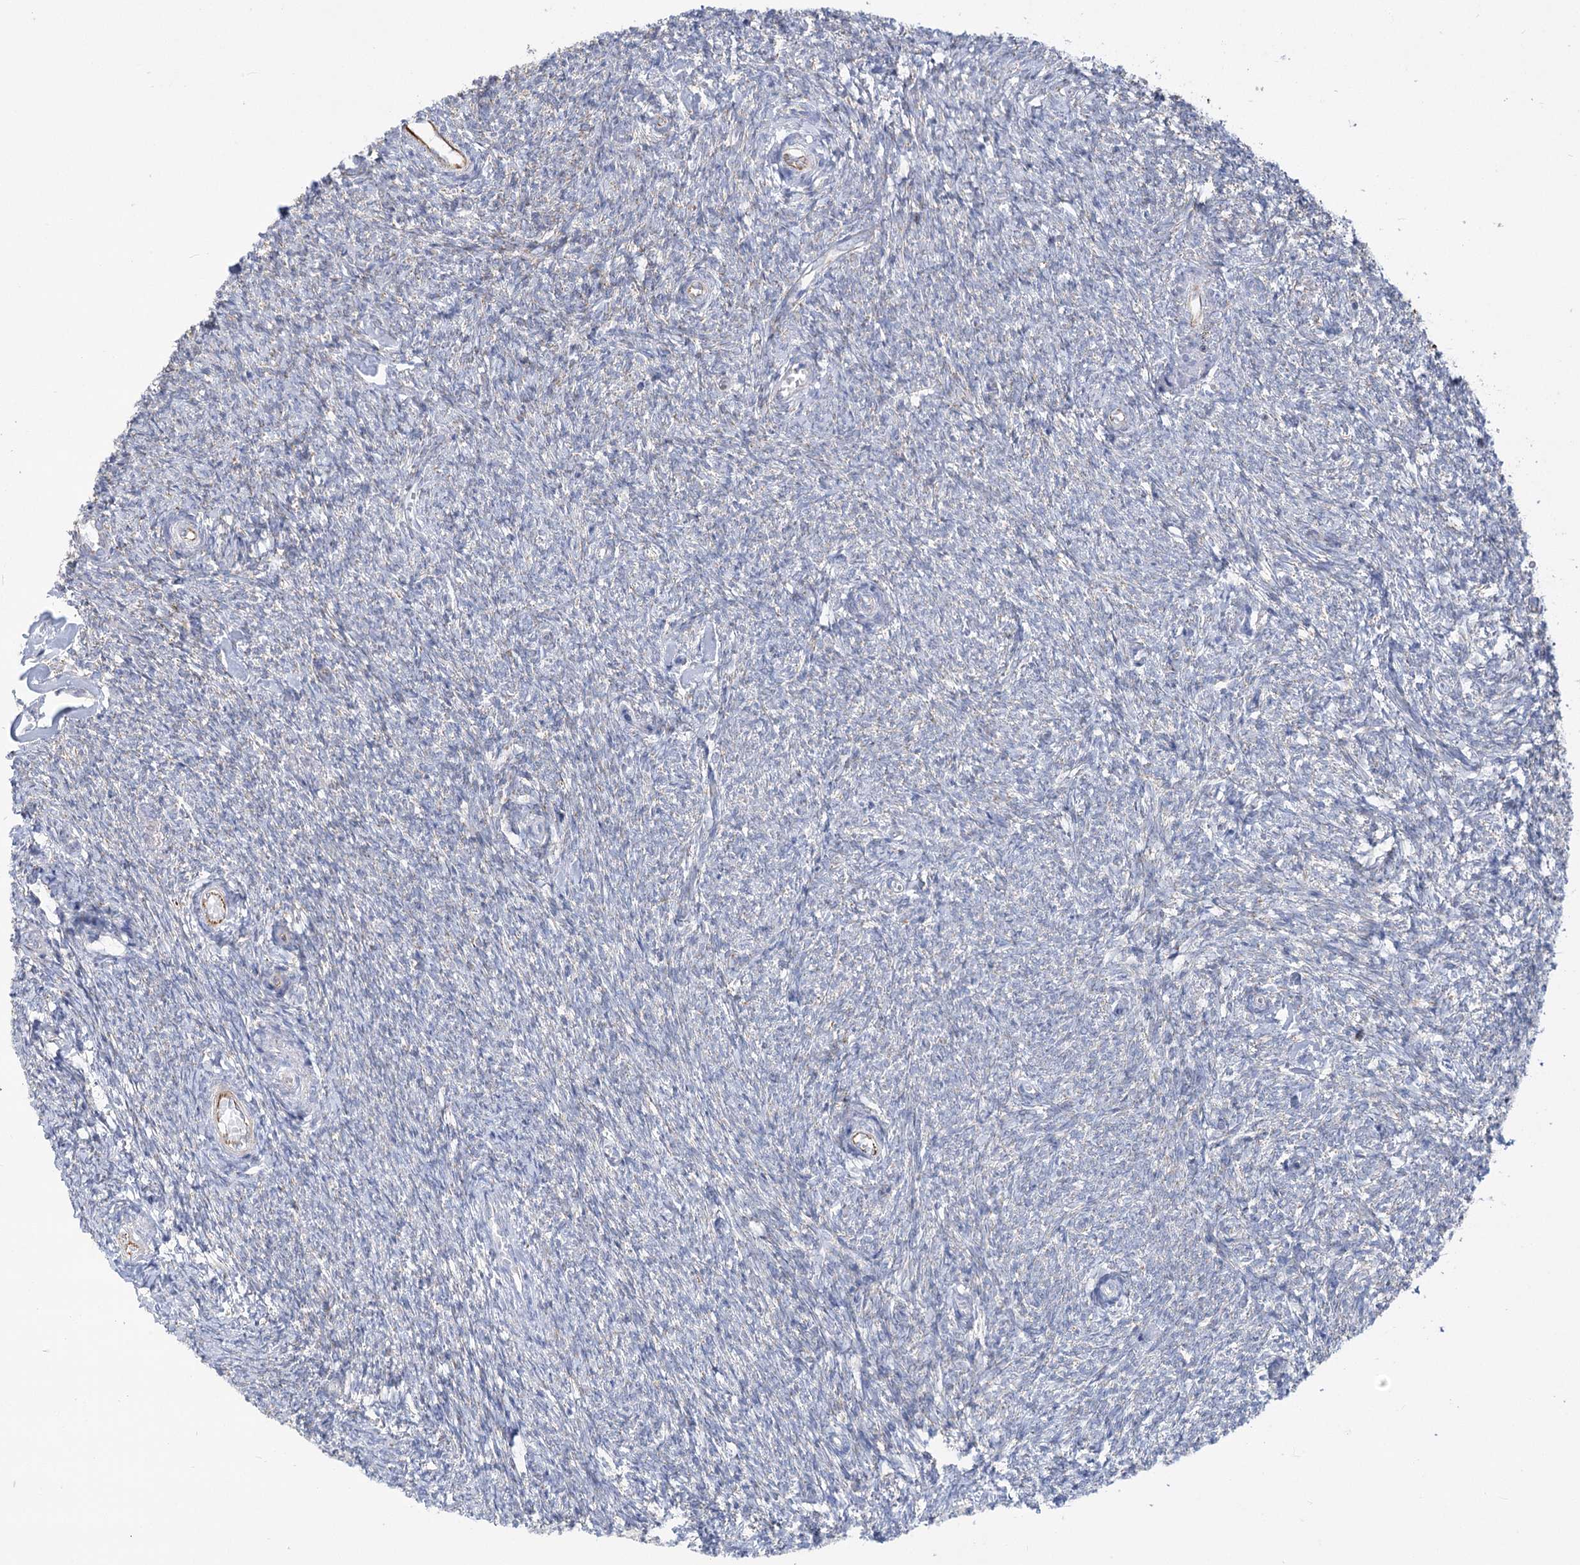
{"staining": {"intensity": "negative", "quantity": "none", "location": "none"}, "tissue": "ovary", "cell_type": "Ovarian stroma cells", "image_type": "normal", "snomed": [{"axis": "morphology", "description": "Normal tissue, NOS"}, {"axis": "topography", "description": "Ovary"}], "caption": "This image is of benign ovary stained with IHC to label a protein in brown with the nuclei are counter-stained blue. There is no staining in ovarian stroma cells.", "gene": "DHTKD1", "patient": {"sex": "female", "age": 44}}